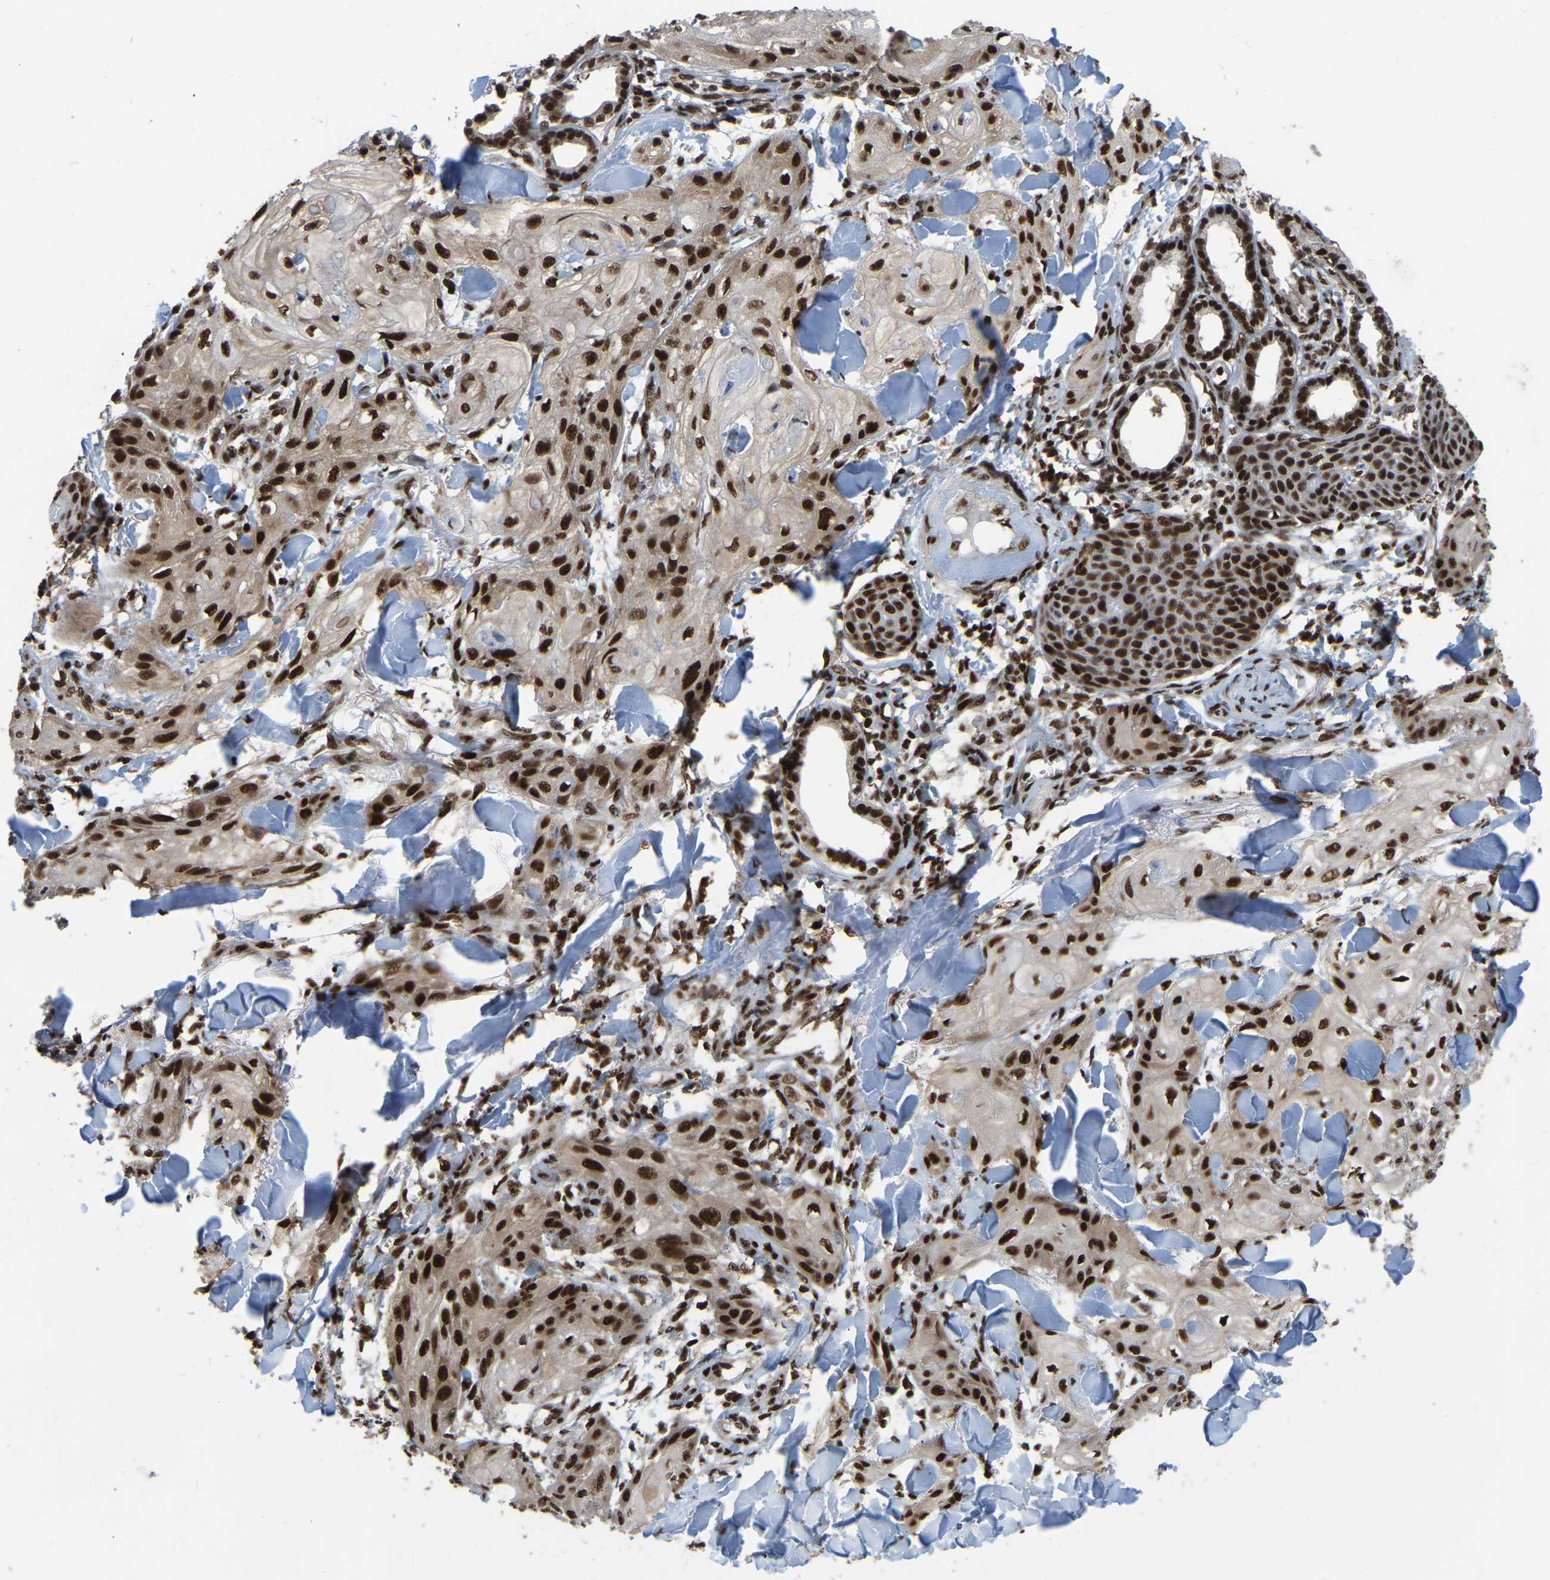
{"staining": {"intensity": "strong", "quantity": ">75%", "location": "nuclear"}, "tissue": "skin cancer", "cell_type": "Tumor cells", "image_type": "cancer", "snomed": [{"axis": "morphology", "description": "Squamous cell carcinoma, NOS"}, {"axis": "topography", "description": "Skin"}], "caption": "About >75% of tumor cells in skin cancer (squamous cell carcinoma) show strong nuclear protein expression as visualized by brown immunohistochemical staining.", "gene": "TBL1XR1", "patient": {"sex": "male", "age": 74}}